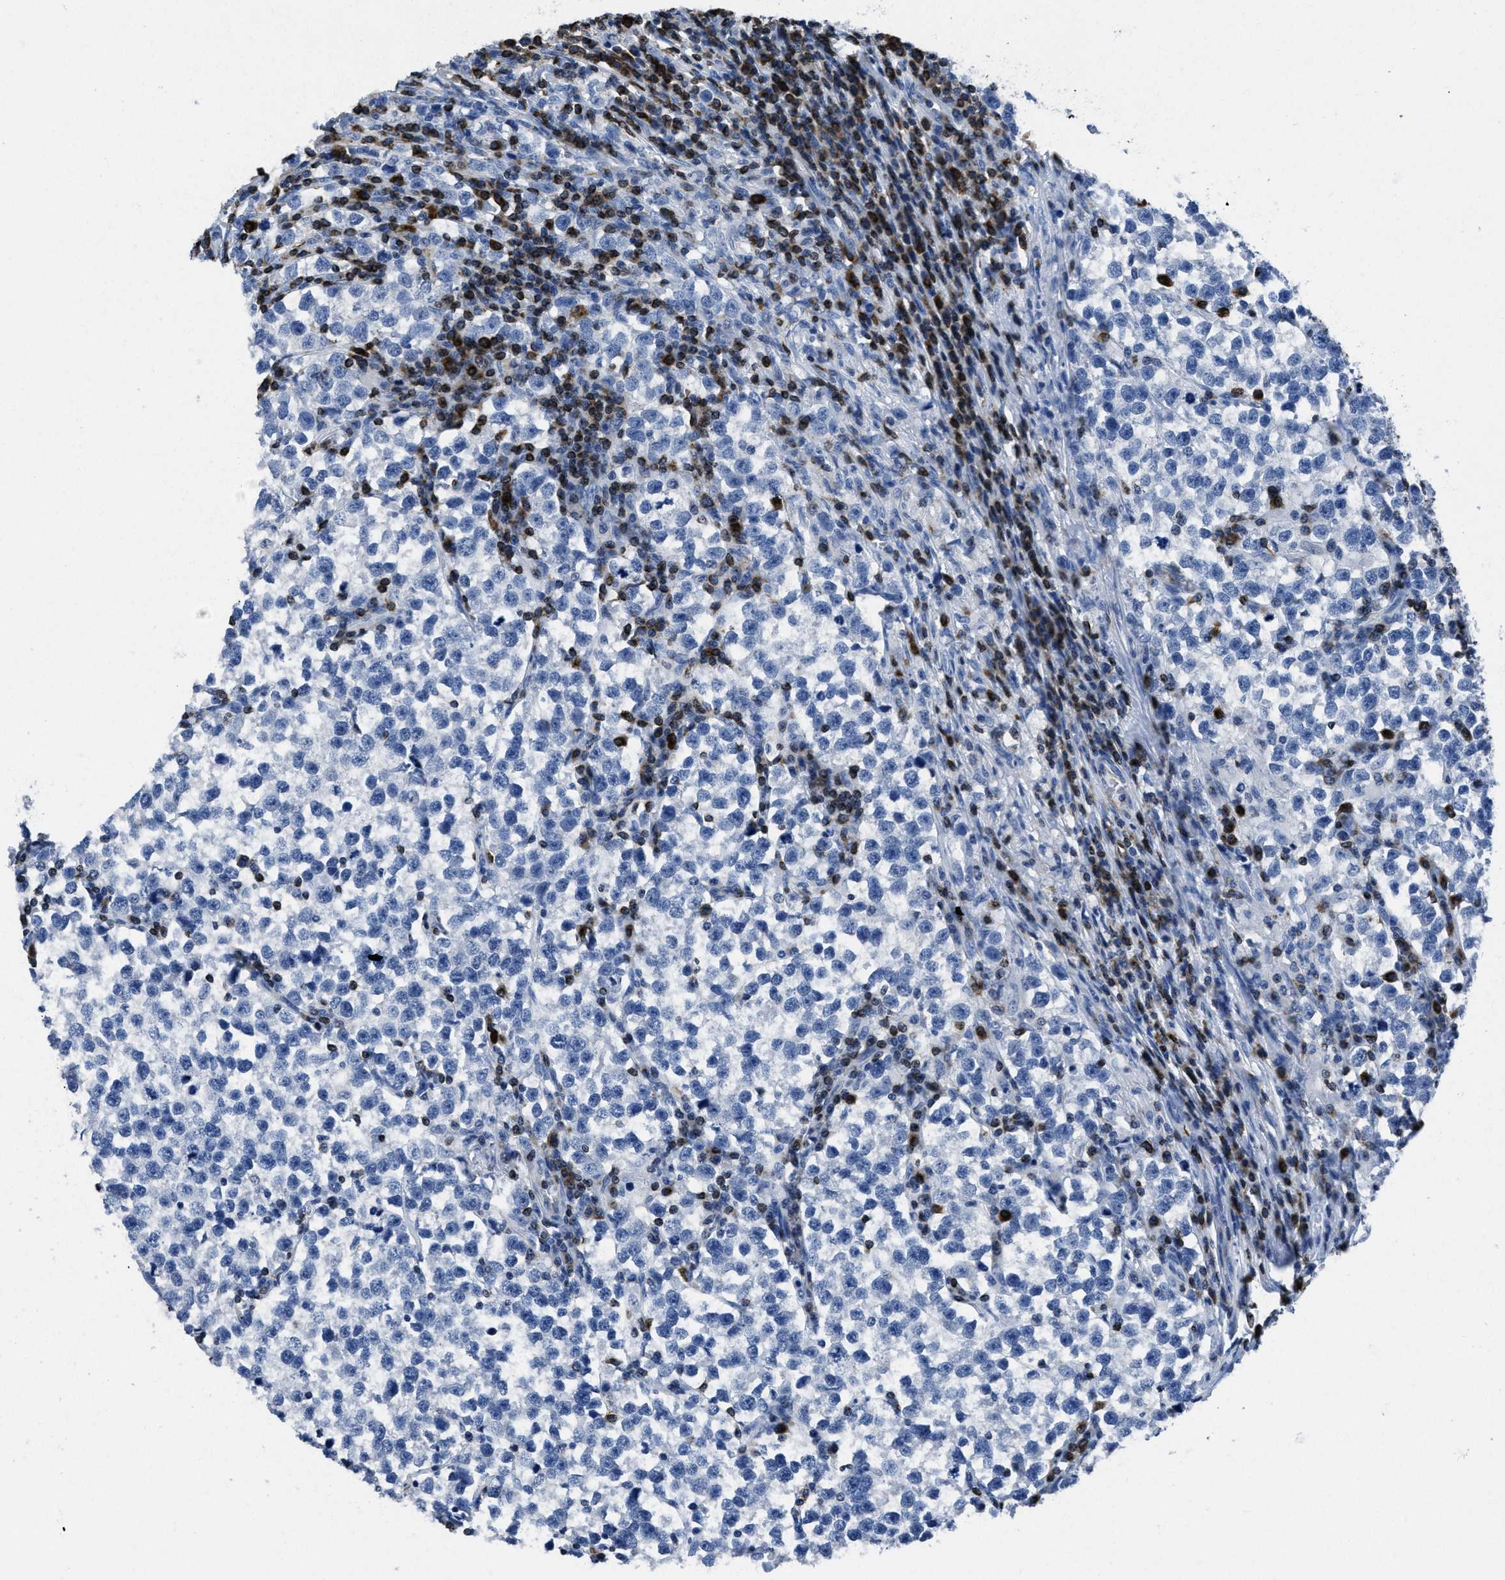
{"staining": {"intensity": "negative", "quantity": "none", "location": "none"}, "tissue": "testis cancer", "cell_type": "Tumor cells", "image_type": "cancer", "snomed": [{"axis": "morphology", "description": "Normal tissue, NOS"}, {"axis": "morphology", "description": "Seminoma, NOS"}, {"axis": "topography", "description": "Testis"}], "caption": "Histopathology image shows no protein expression in tumor cells of testis seminoma tissue.", "gene": "ITGA3", "patient": {"sex": "male", "age": 43}}